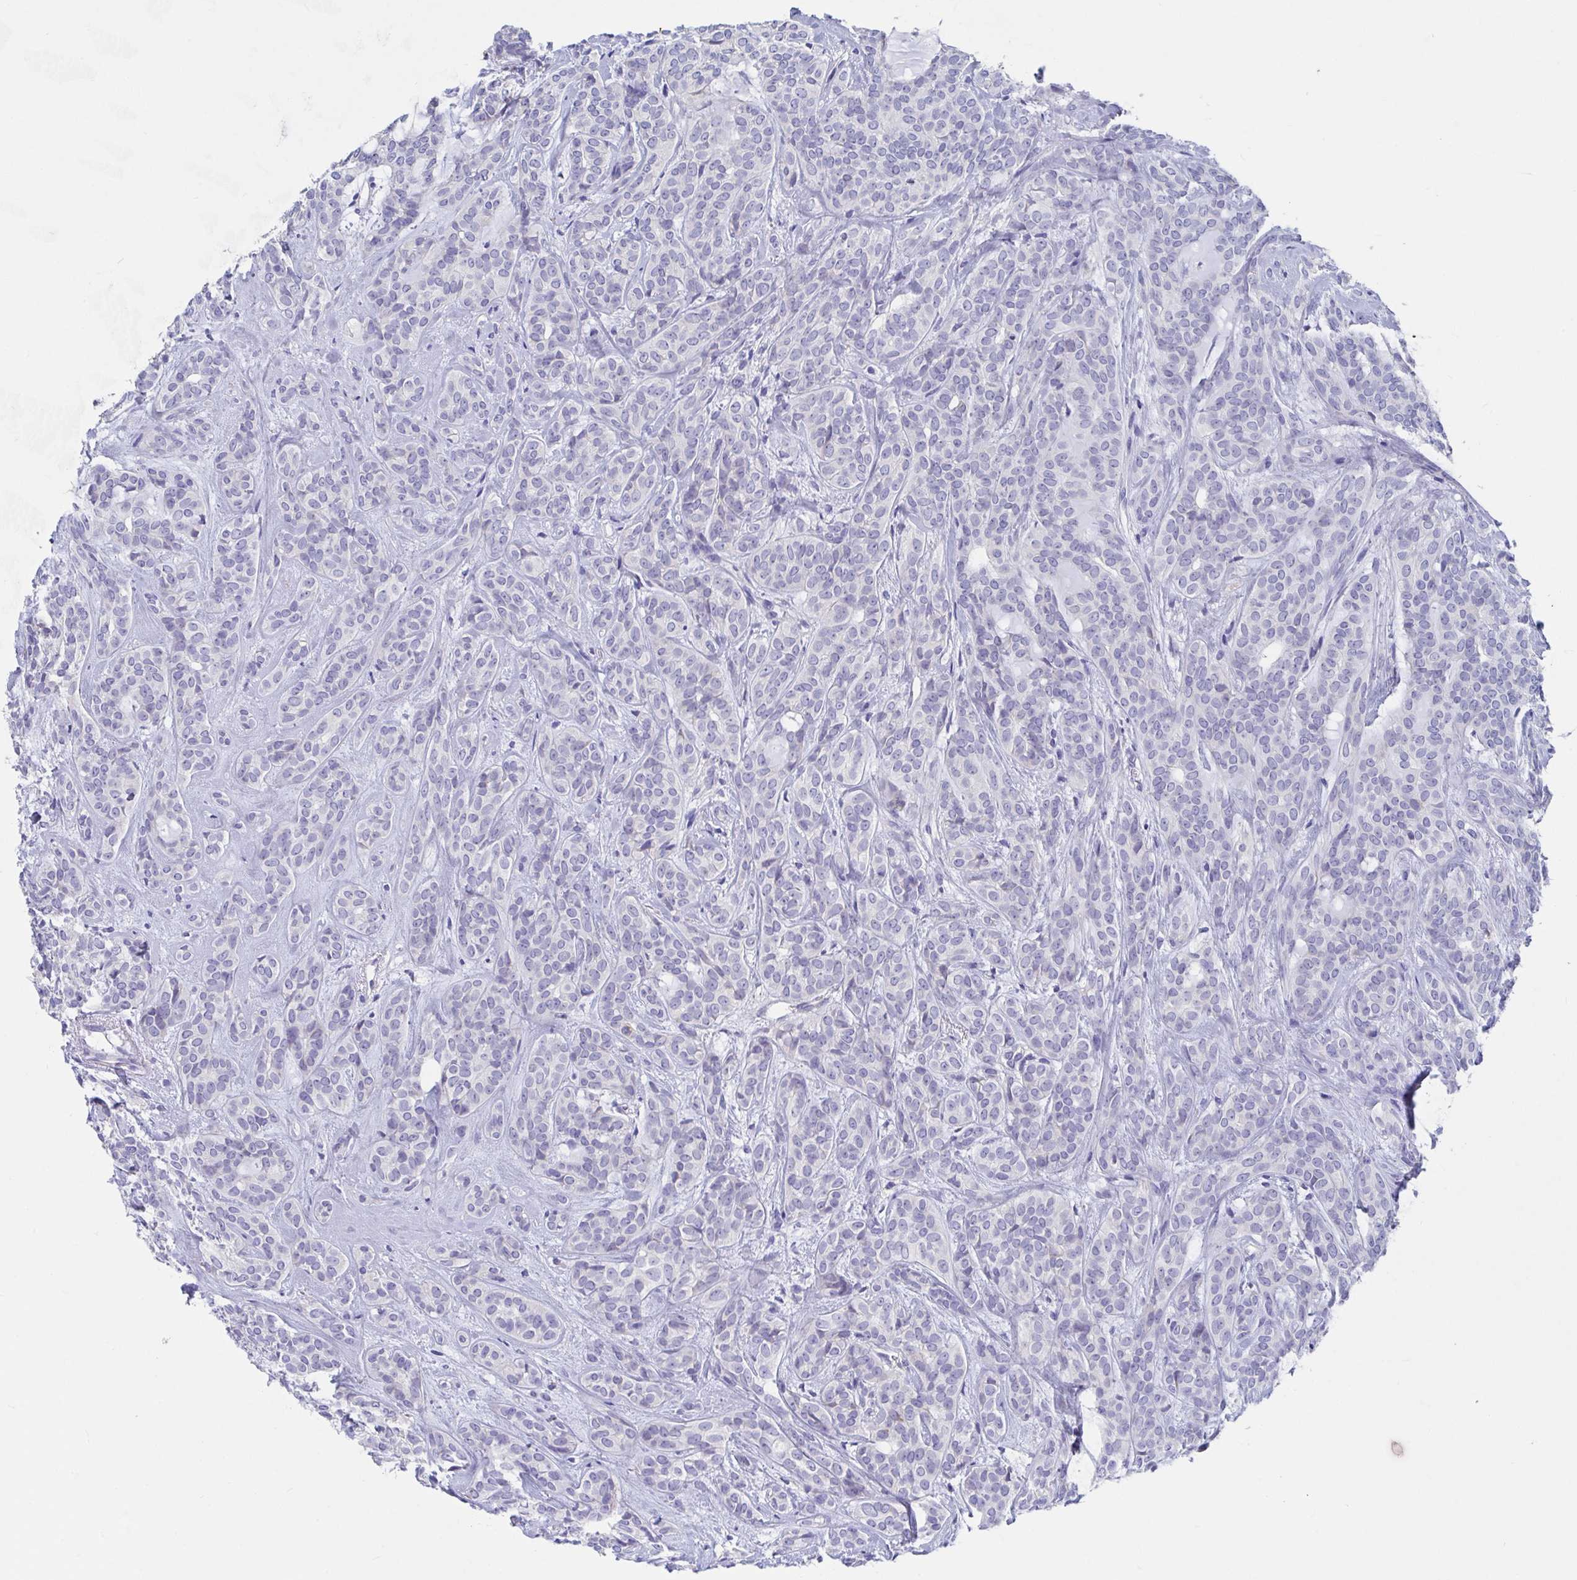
{"staining": {"intensity": "negative", "quantity": "none", "location": "none"}, "tissue": "head and neck cancer", "cell_type": "Tumor cells", "image_type": "cancer", "snomed": [{"axis": "morphology", "description": "Adenocarcinoma, NOS"}, {"axis": "topography", "description": "Head-Neck"}], "caption": "Adenocarcinoma (head and neck) was stained to show a protein in brown. There is no significant expression in tumor cells.", "gene": "ZNF561", "patient": {"sex": "female", "age": 57}}